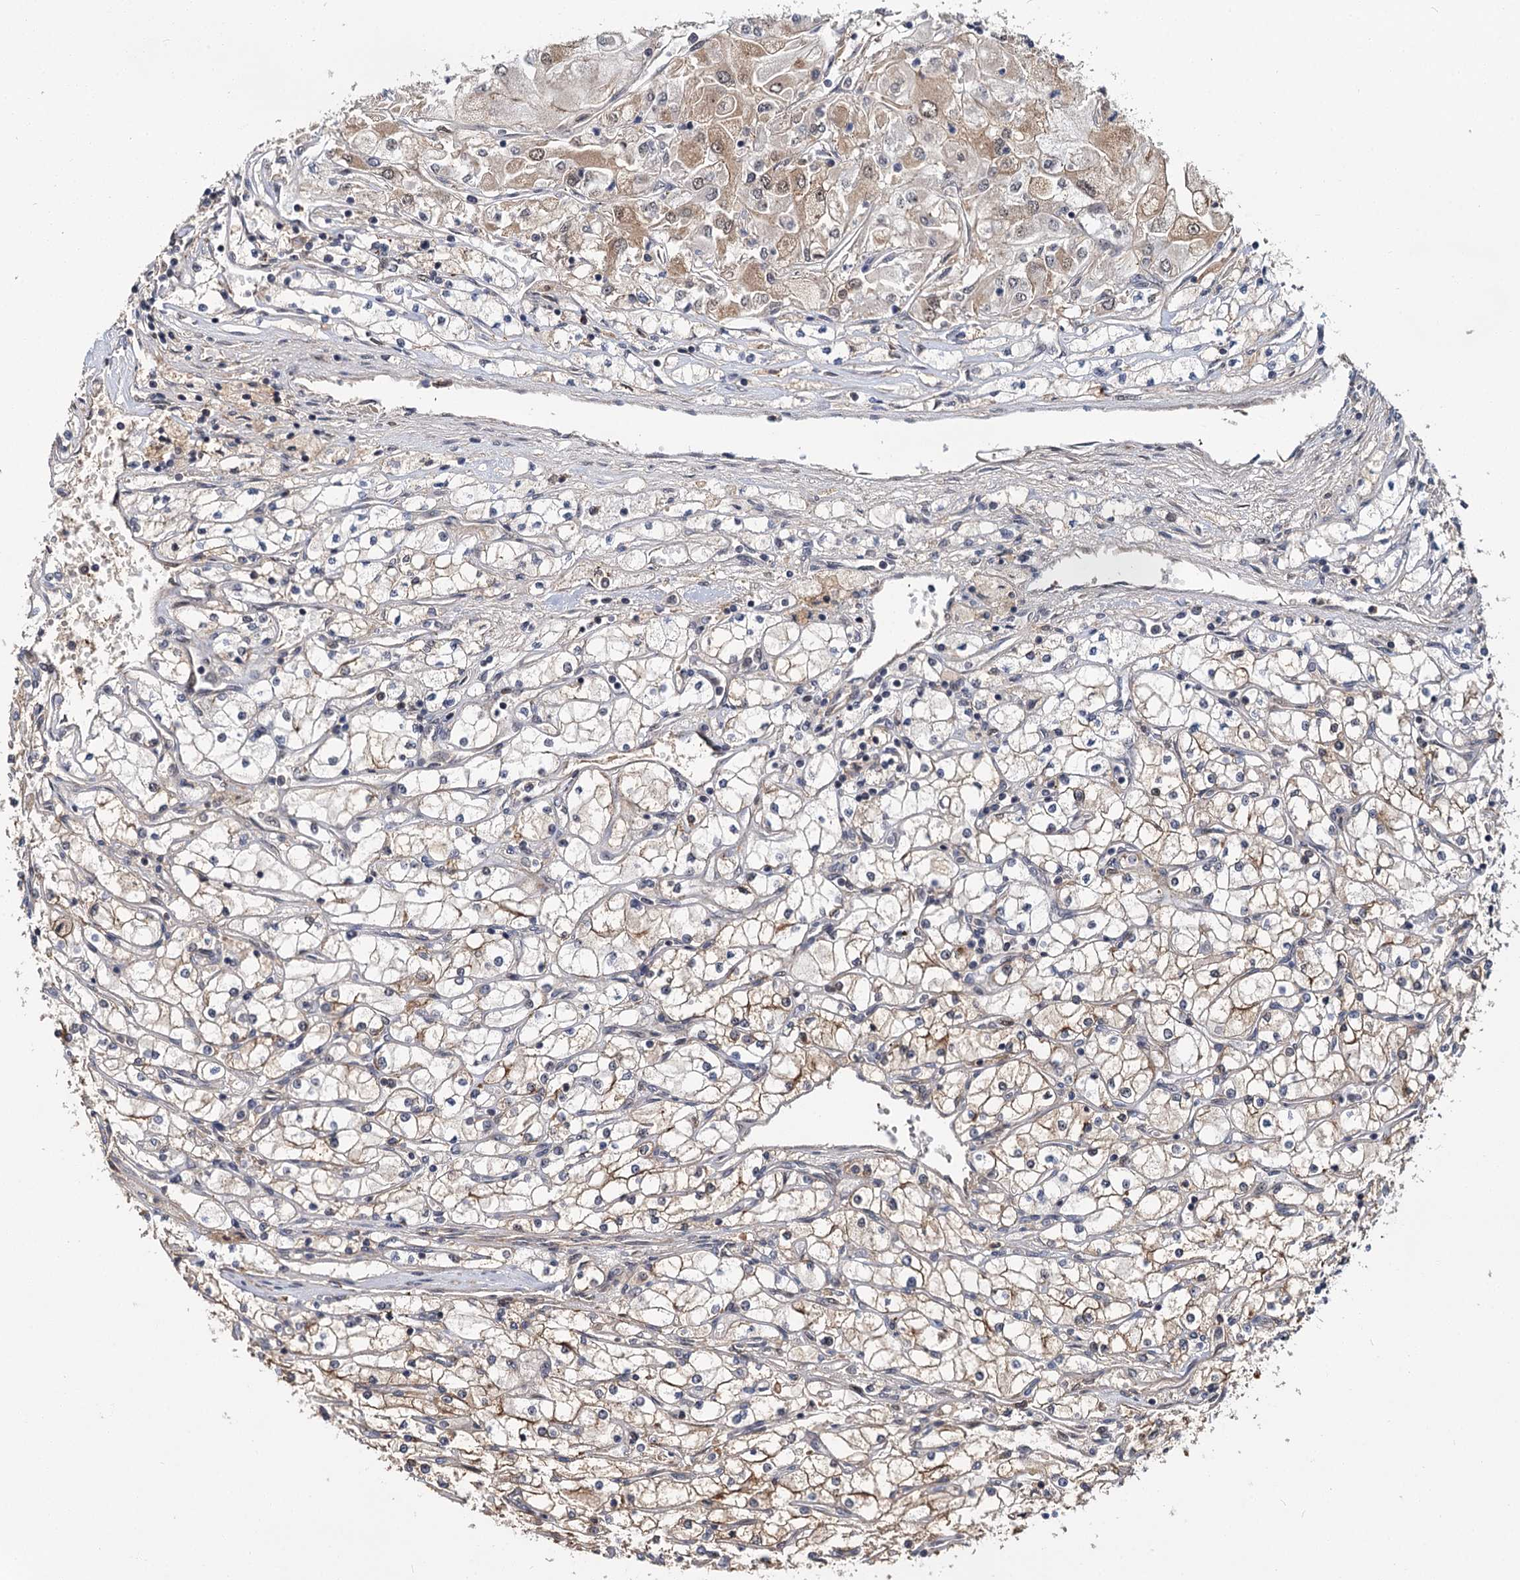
{"staining": {"intensity": "weak", "quantity": "<25%", "location": "cytoplasmic/membranous,nuclear"}, "tissue": "renal cancer", "cell_type": "Tumor cells", "image_type": "cancer", "snomed": [{"axis": "morphology", "description": "Adenocarcinoma, NOS"}, {"axis": "topography", "description": "Kidney"}], "caption": "Histopathology image shows no protein expression in tumor cells of renal adenocarcinoma tissue.", "gene": "MBD6", "patient": {"sex": "male", "age": 80}}